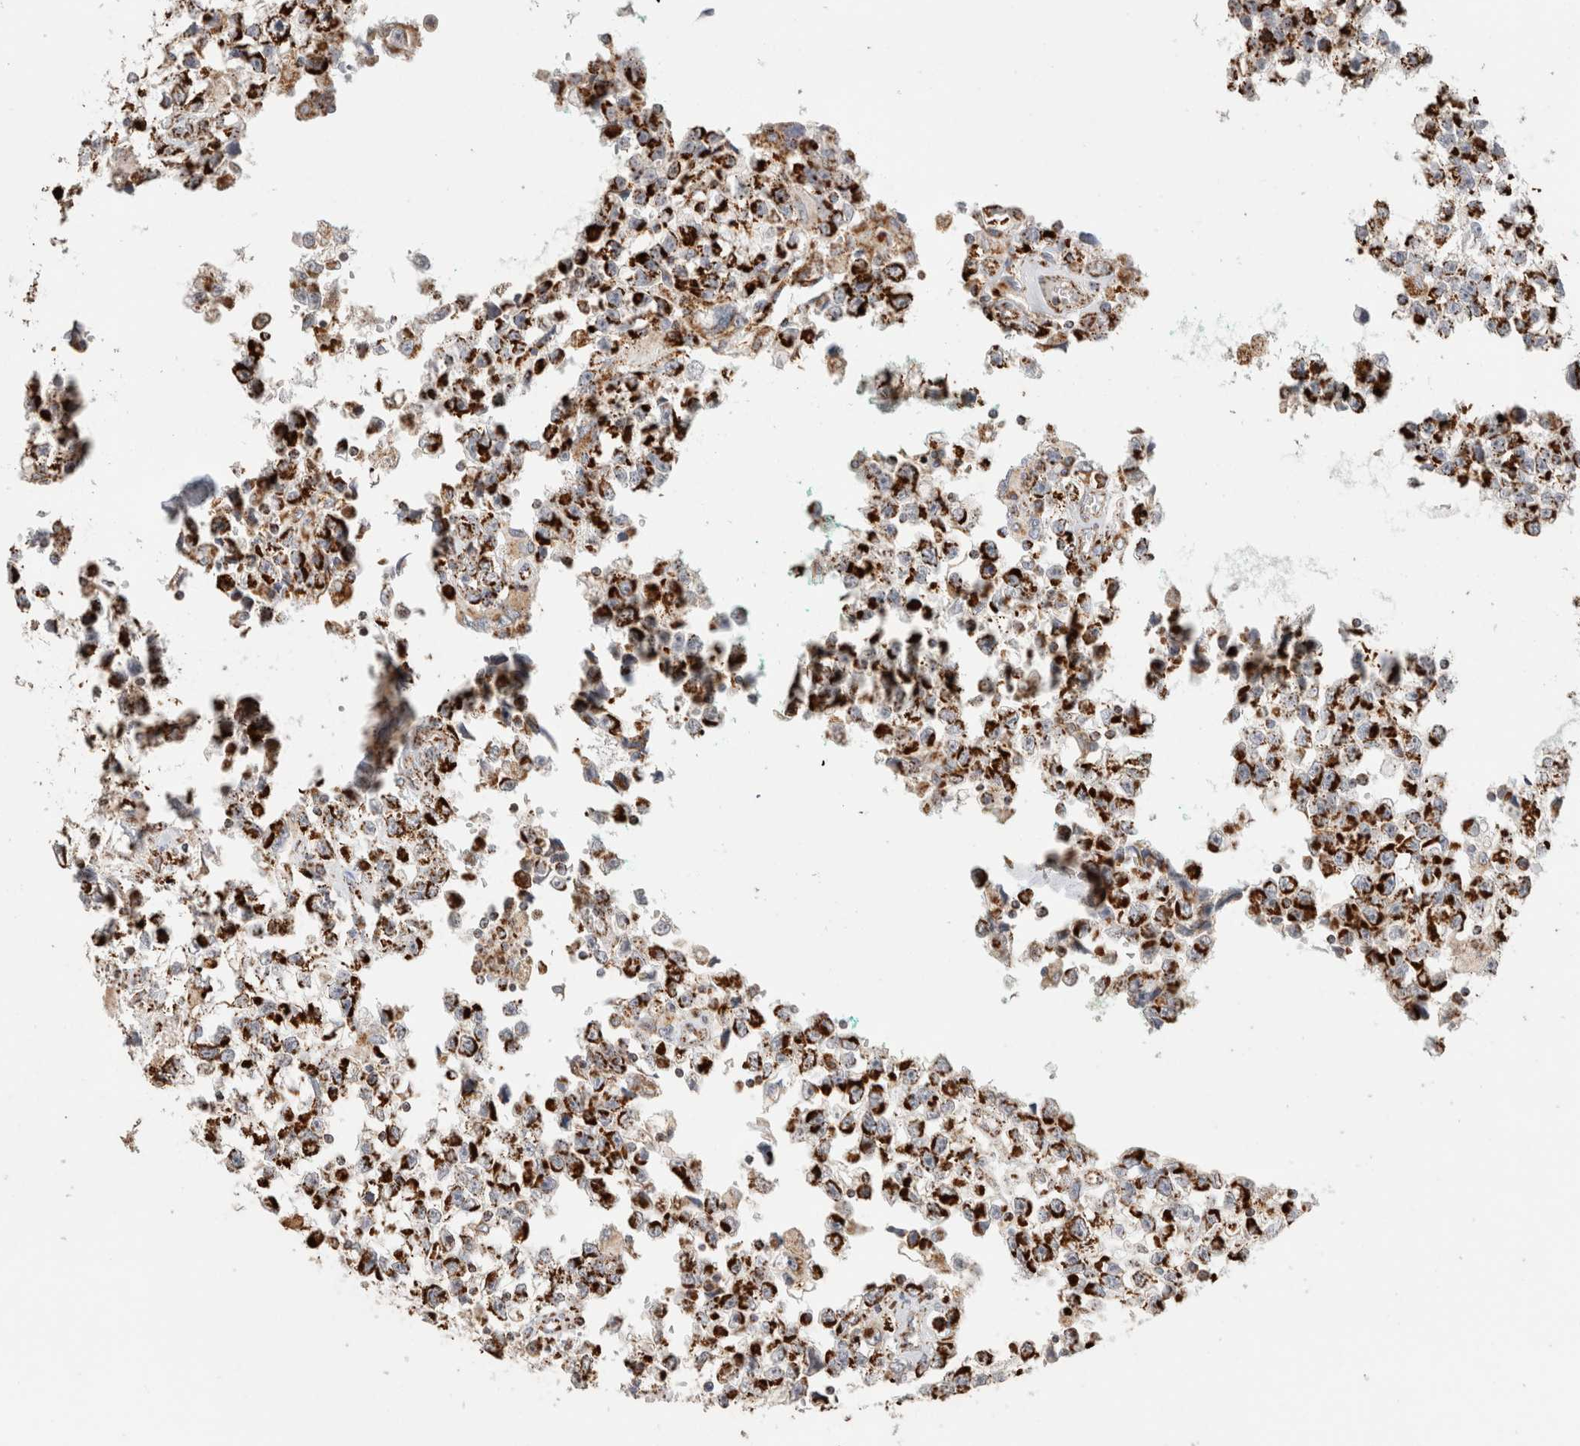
{"staining": {"intensity": "strong", "quantity": ">75%", "location": "cytoplasmic/membranous"}, "tissue": "testis cancer", "cell_type": "Tumor cells", "image_type": "cancer", "snomed": [{"axis": "morphology", "description": "Seminoma, NOS"}, {"axis": "morphology", "description": "Carcinoma, Embryonal, NOS"}, {"axis": "topography", "description": "Testis"}], "caption": "DAB (3,3'-diaminobenzidine) immunohistochemical staining of human testis cancer reveals strong cytoplasmic/membranous protein expression in approximately >75% of tumor cells.", "gene": "C1QBP", "patient": {"sex": "male", "age": 51}}